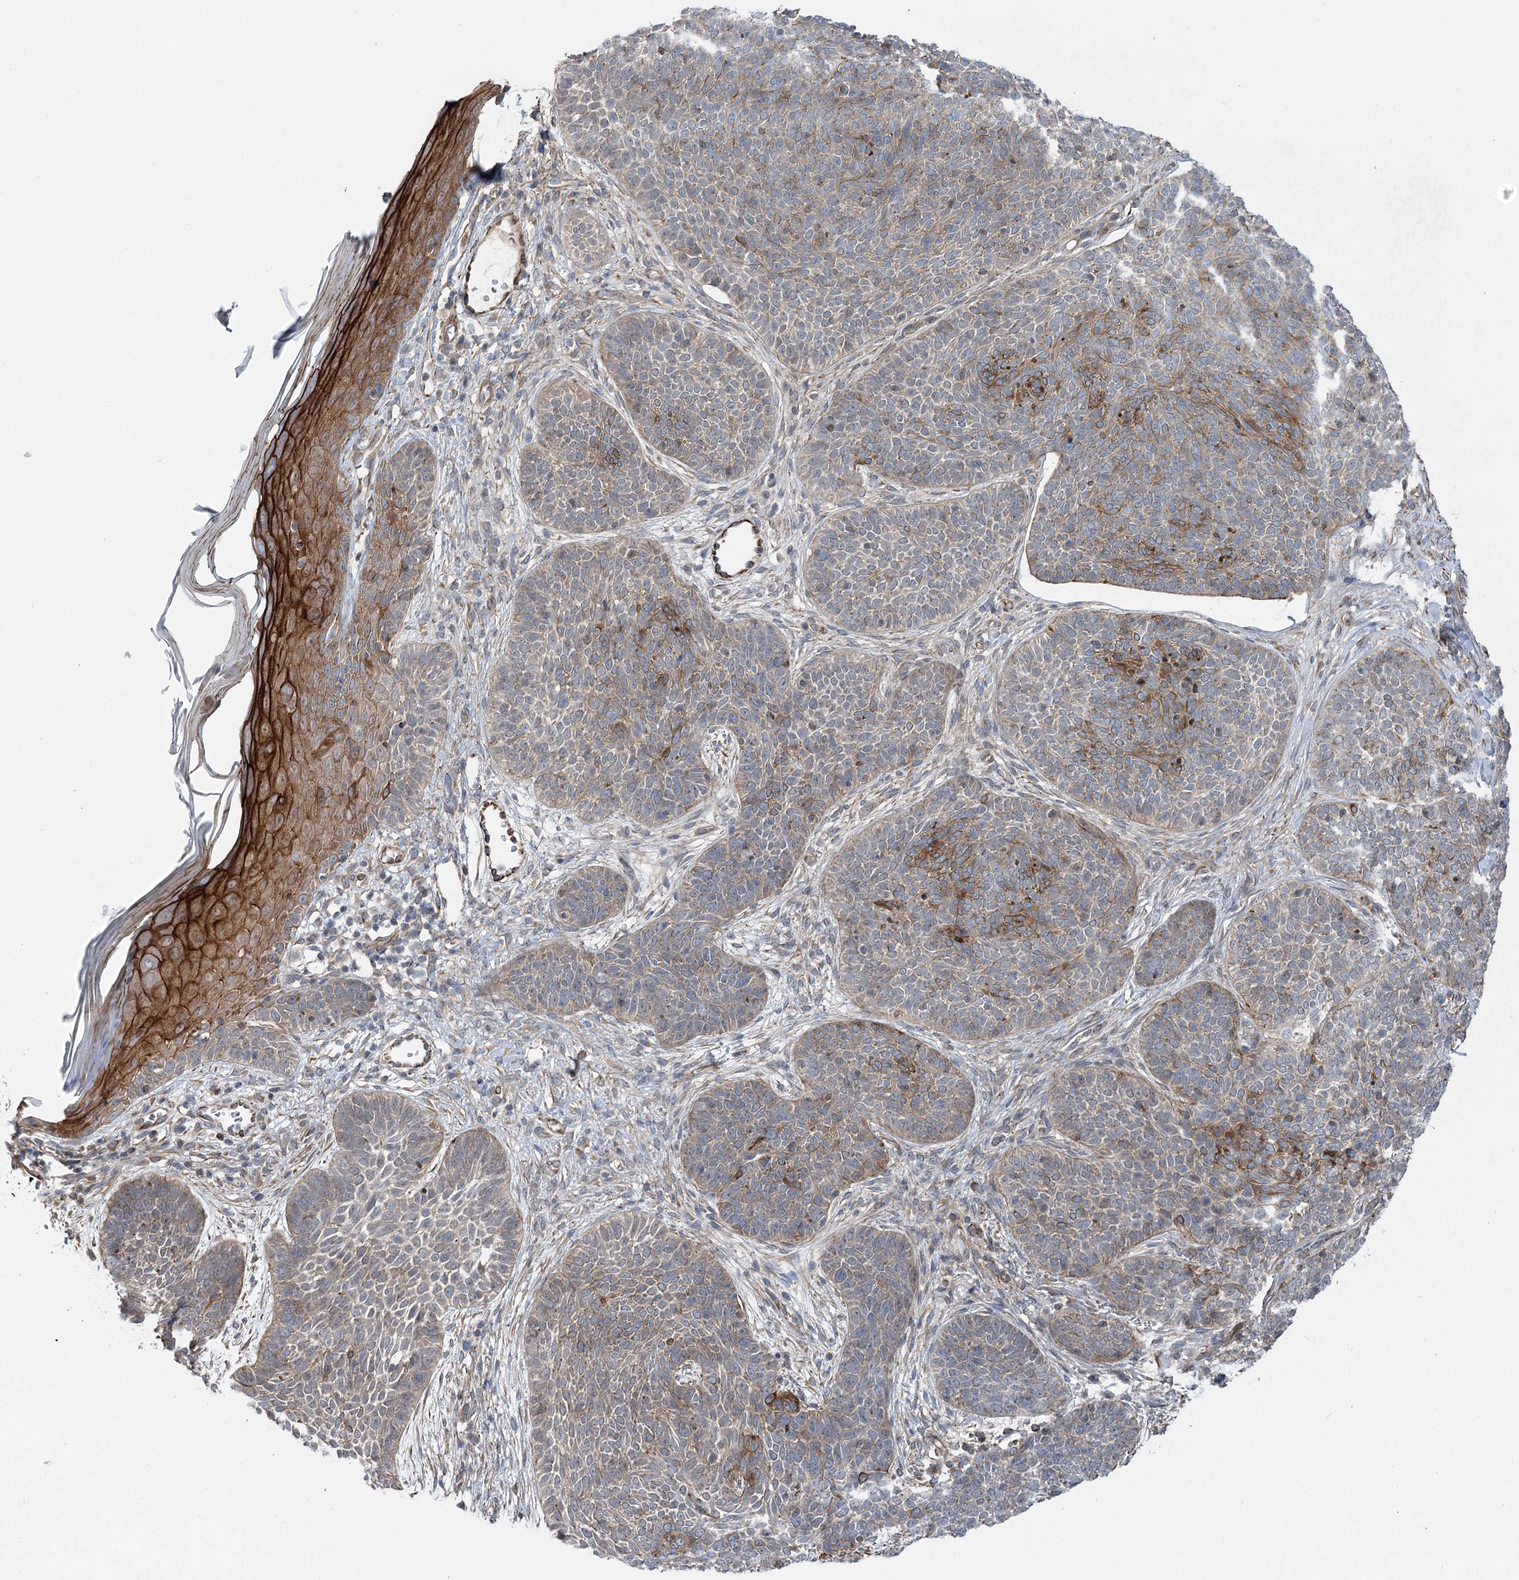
{"staining": {"intensity": "moderate", "quantity": "25%-75%", "location": "cytoplasmic/membranous"}, "tissue": "skin cancer", "cell_type": "Tumor cells", "image_type": "cancer", "snomed": [{"axis": "morphology", "description": "Basal cell carcinoma"}, {"axis": "topography", "description": "Skin"}], "caption": "The micrograph shows staining of basal cell carcinoma (skin), revealing moderate cytoplasmic/membranous protein staining (brown color) within tumor cells.", "gene": "KIAA0825", "patient": {"sex": "male", "age": 85}}